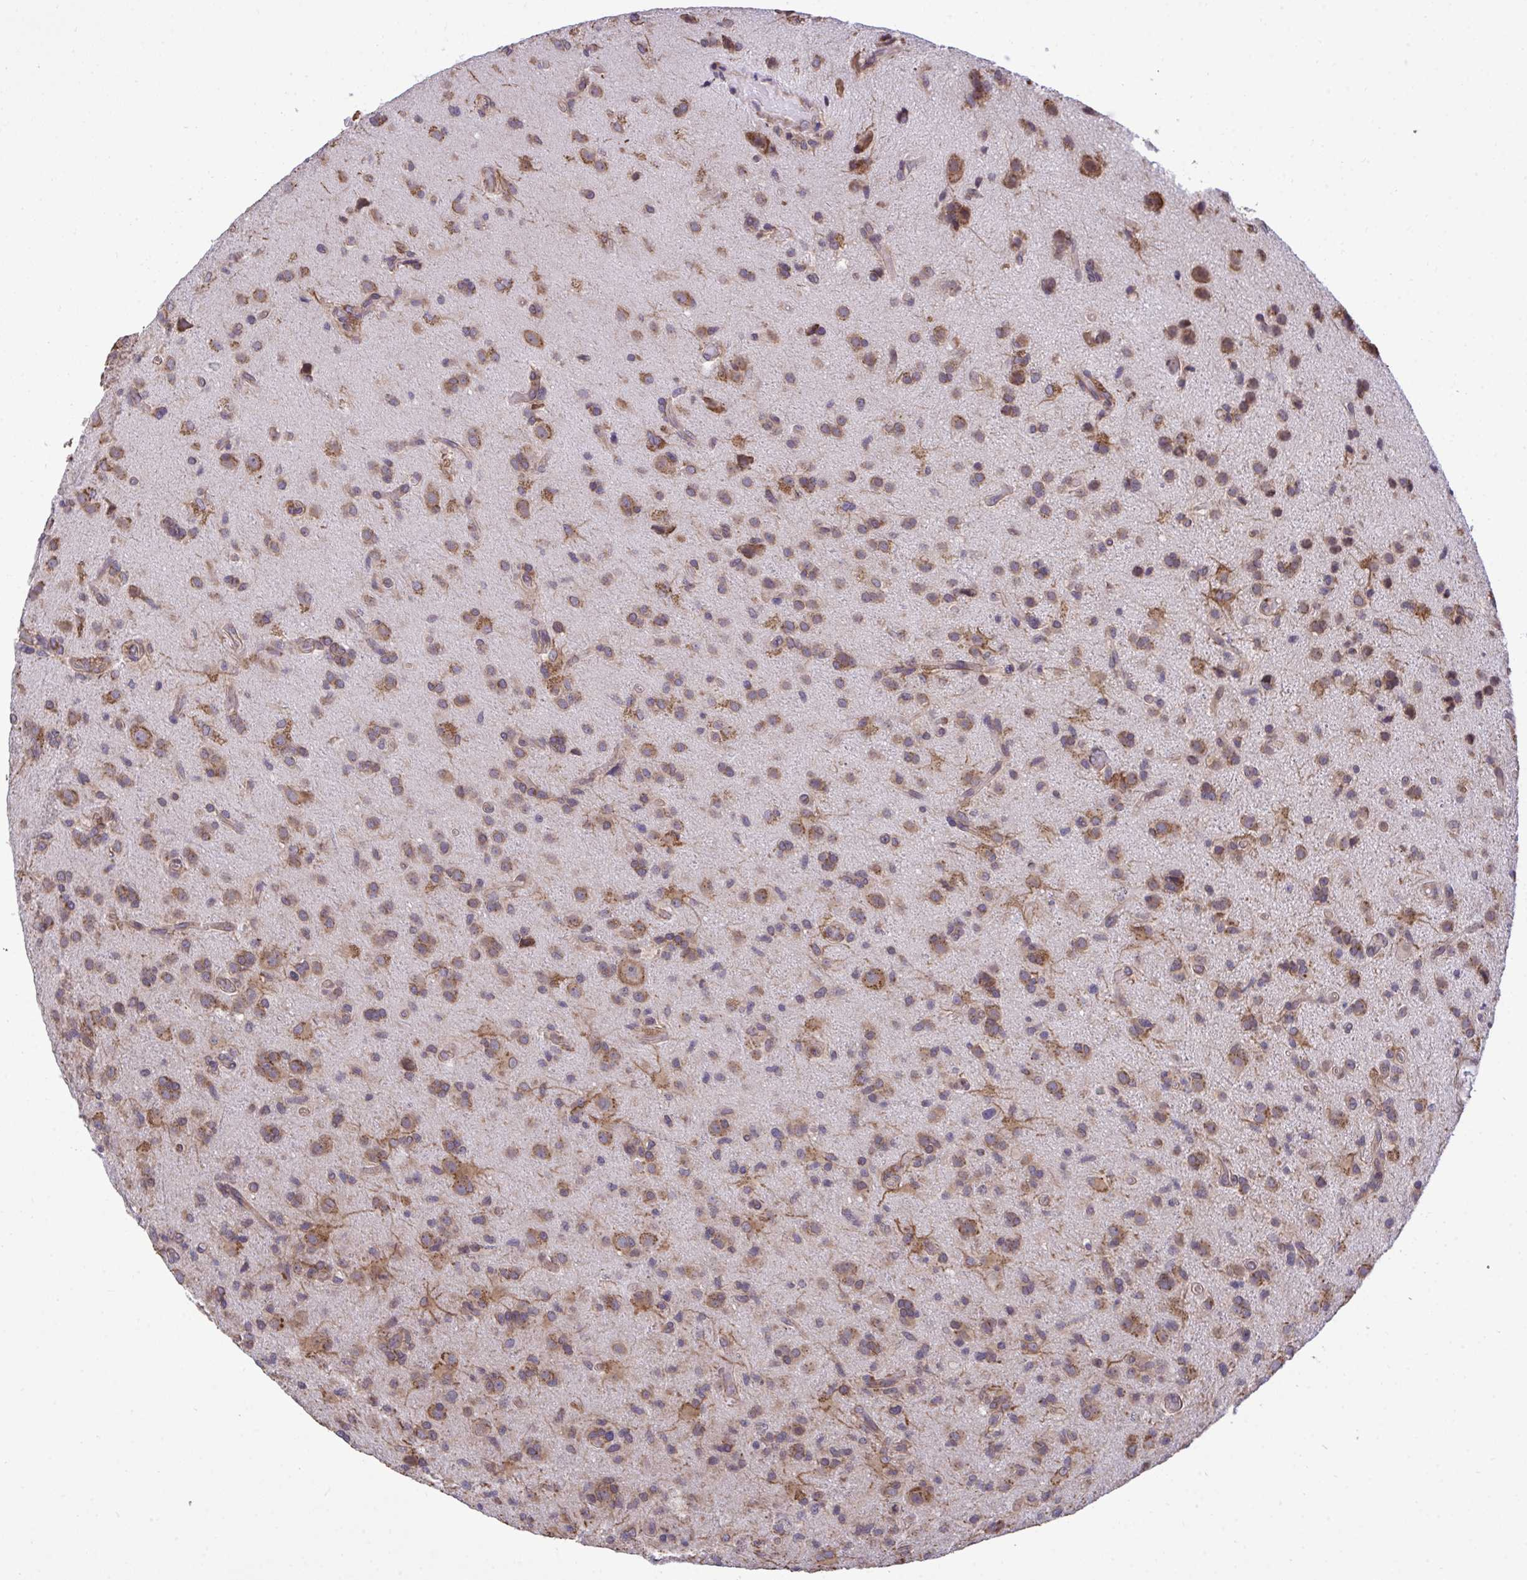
{"staining": {"intensity": "moderate", "quantity": "25%-75%", "location": "cytoplasmic/membranous"}, "tissue": "glioma", "cell_type": "Tumor cells", "image_type": "cancer", "snomed": [{"axis": "morphology", "description": "Glioma, malignant, High grade"}, {"axis": "topography", "description": "Brain"}], "caption": "There is medium levels of moderate cytoplasmic/membranous staining in tumor cells of glioma, as demonstrated by immunohistochemical staining (brown color).", "gene": "RPS15", "patient": {"sex": "male", "age": 55}}